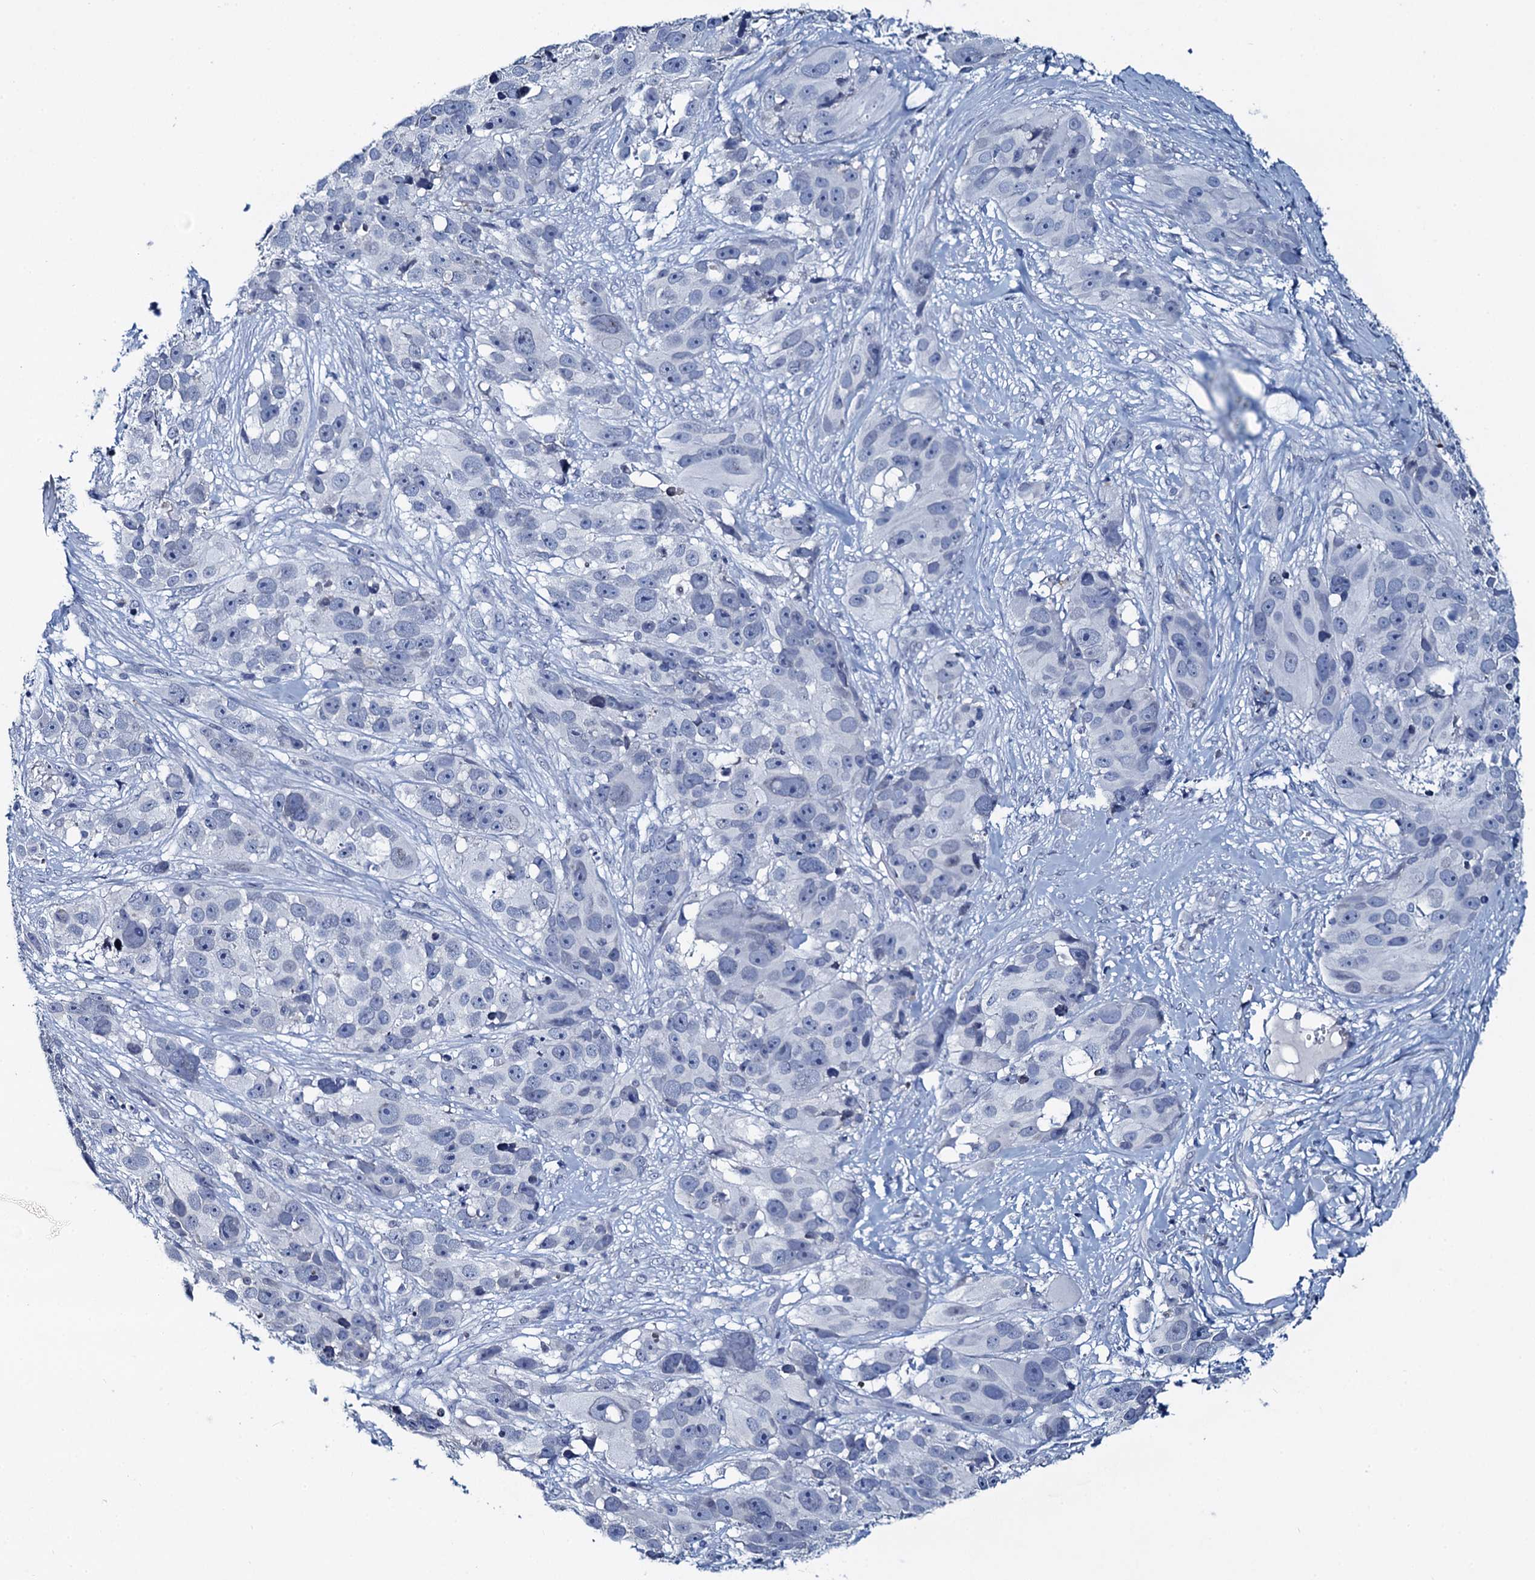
{"staining": {"intensity": "negative", "quantity": "none", "location": "none"}, "tissue": "melanoma", "cell_type": "Tumor cells", "image_type": "cancer", "snomed": [{"axis": "morphology", "description": "Malignant melanoma, NOS"}, {"axis": "topography", "description": "Skin"}], "caption": "Tumor cells are negative for brown protein staining in melanoma.", "gene": "TOX3", "patient": {"sex": "male", "age": 84}}